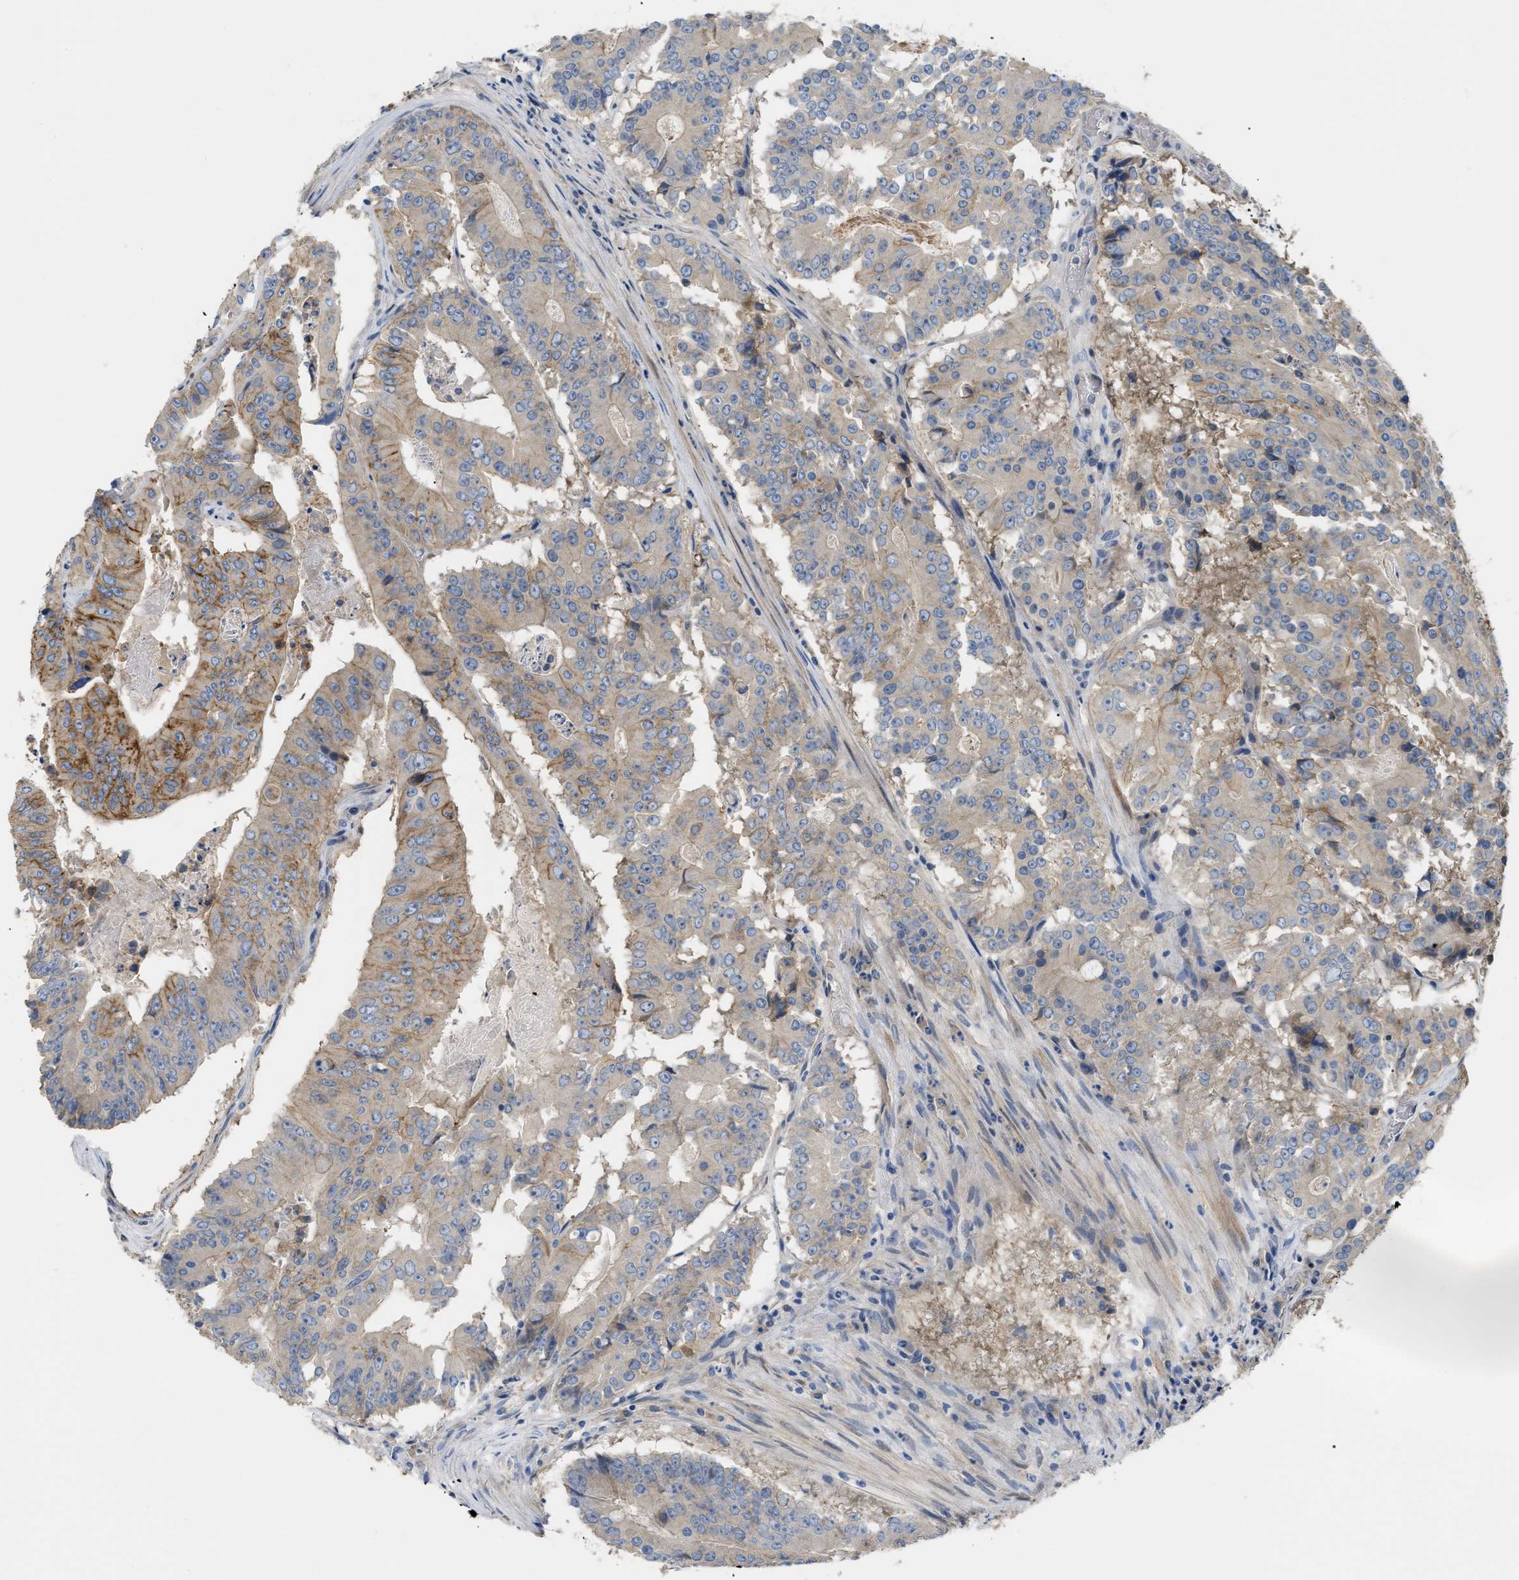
{"staining": {"intensity": "moderate", "quantity": "<25%", "location": "cytoplasmic/membranous"}, "tissue": "colorectal cancer", "cell_type": "Tumor cells", "image_type": "cancer", "snomed": [{"axis": "morphology", "description": "Adenocarcinoma, NOS"}, {"axis": "topography", "description": "Colon"}], "caption": "Immunohistochemistry (DAB (3,3'-diaminobenzidine)) staining of colorectal cancer (adenocarcinoma) displays moderate cytoplasmic/membranous protein positivity in approximately <25% of tumor cells.", "gene": "DHX58", "patient": {"sex": "male", "age": 87}}